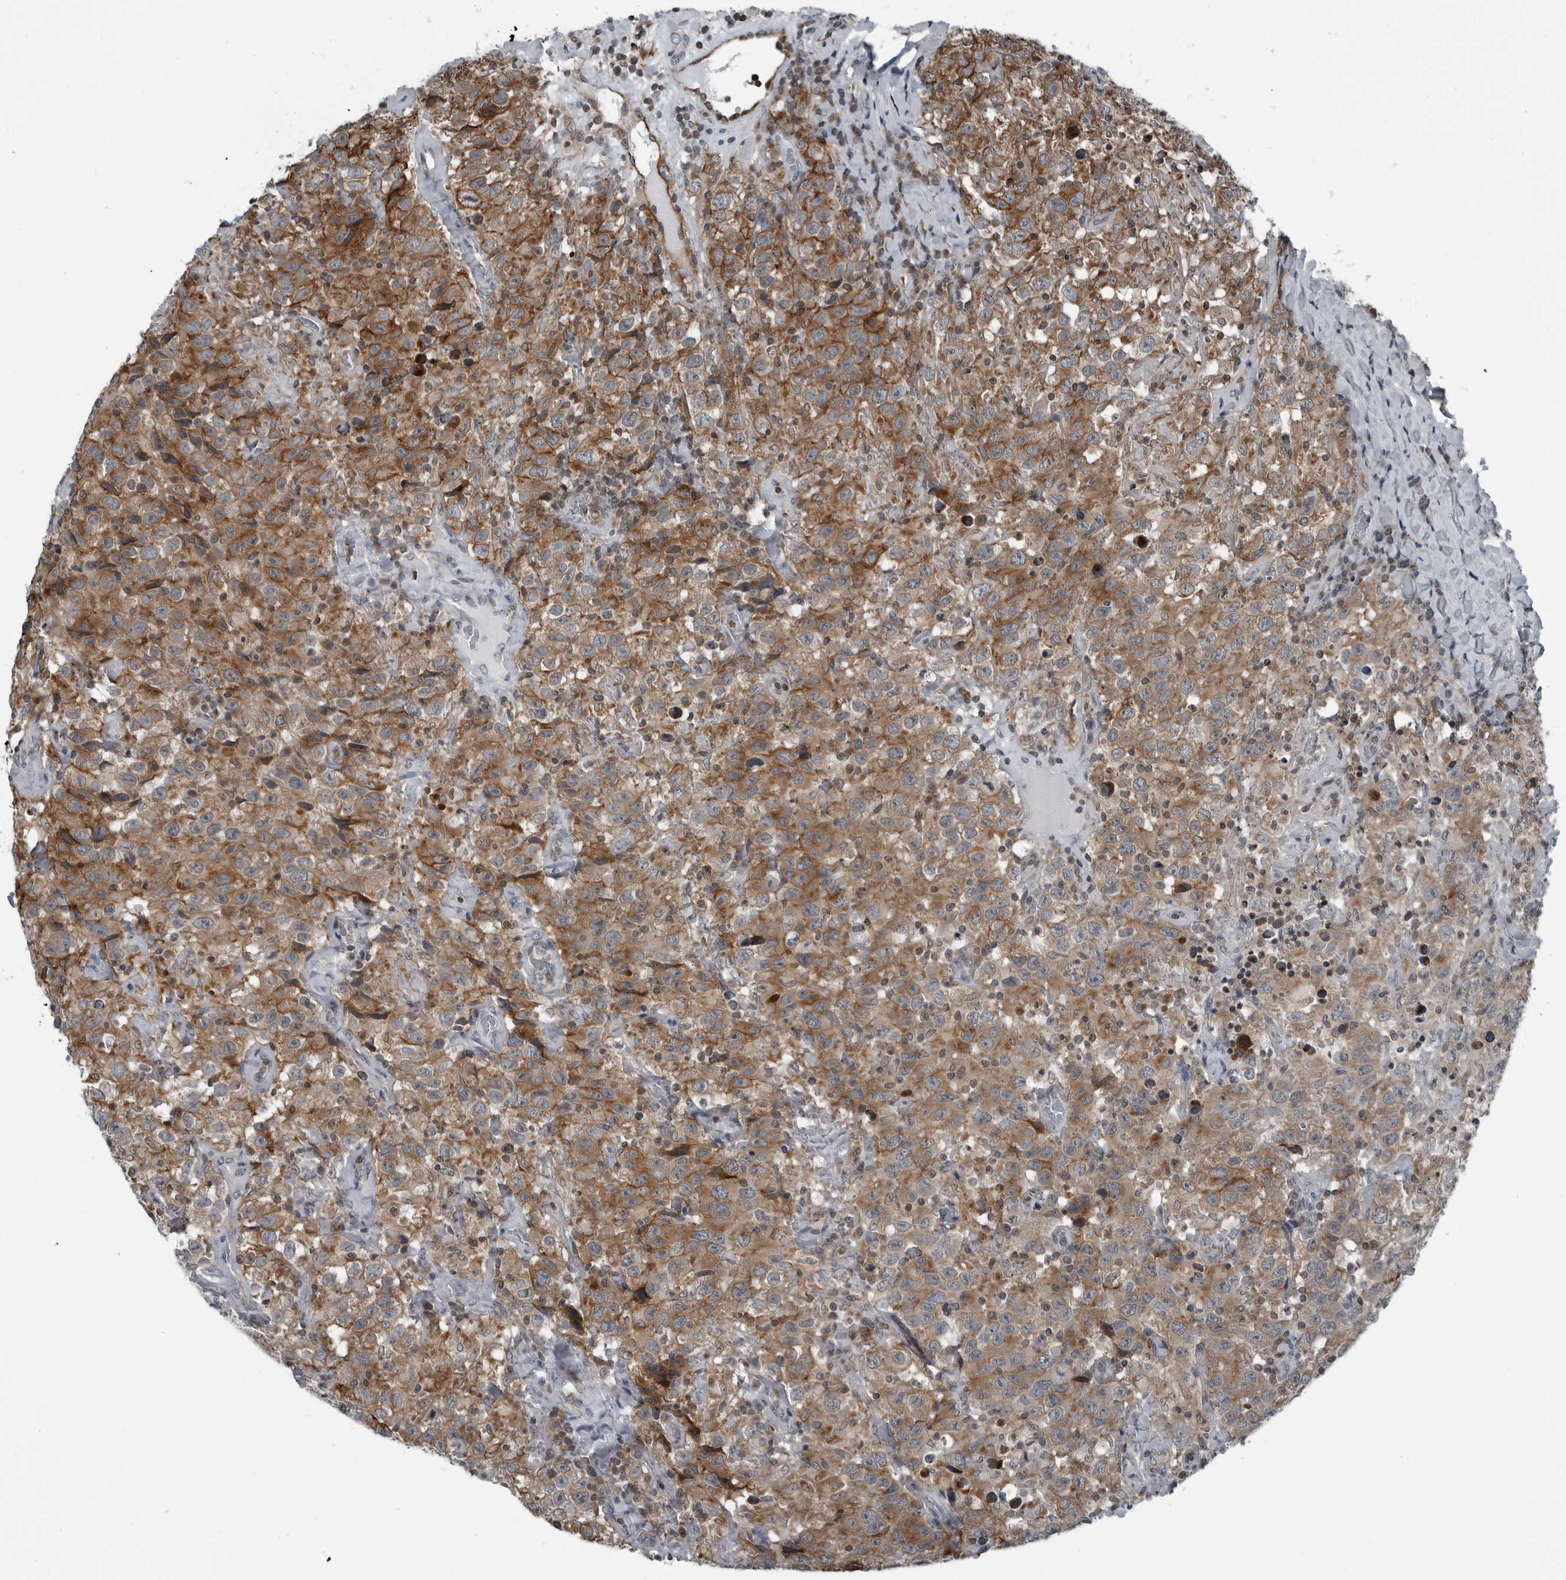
{"staining": {"intensity": "moderate", "quantity": ">75%", "location": "cytoplasmic/membranous"}, "tissue": "testis cancer", "cell_type": "Tumor cells", "image_type": "cancer", "snomed": [{"axis": "morphology", "description": "Seminoma, NOS"}, {"axis": "topography", "description": "Testis"}], "caption": "Seminoma (testis) stained for a protein exhibits moderate cytoplasmic/membranous positivity in tumor cells. Nuclei are stained in blue.", "gene": "GAK", "patient": {"sex": "male", "age": 41}}